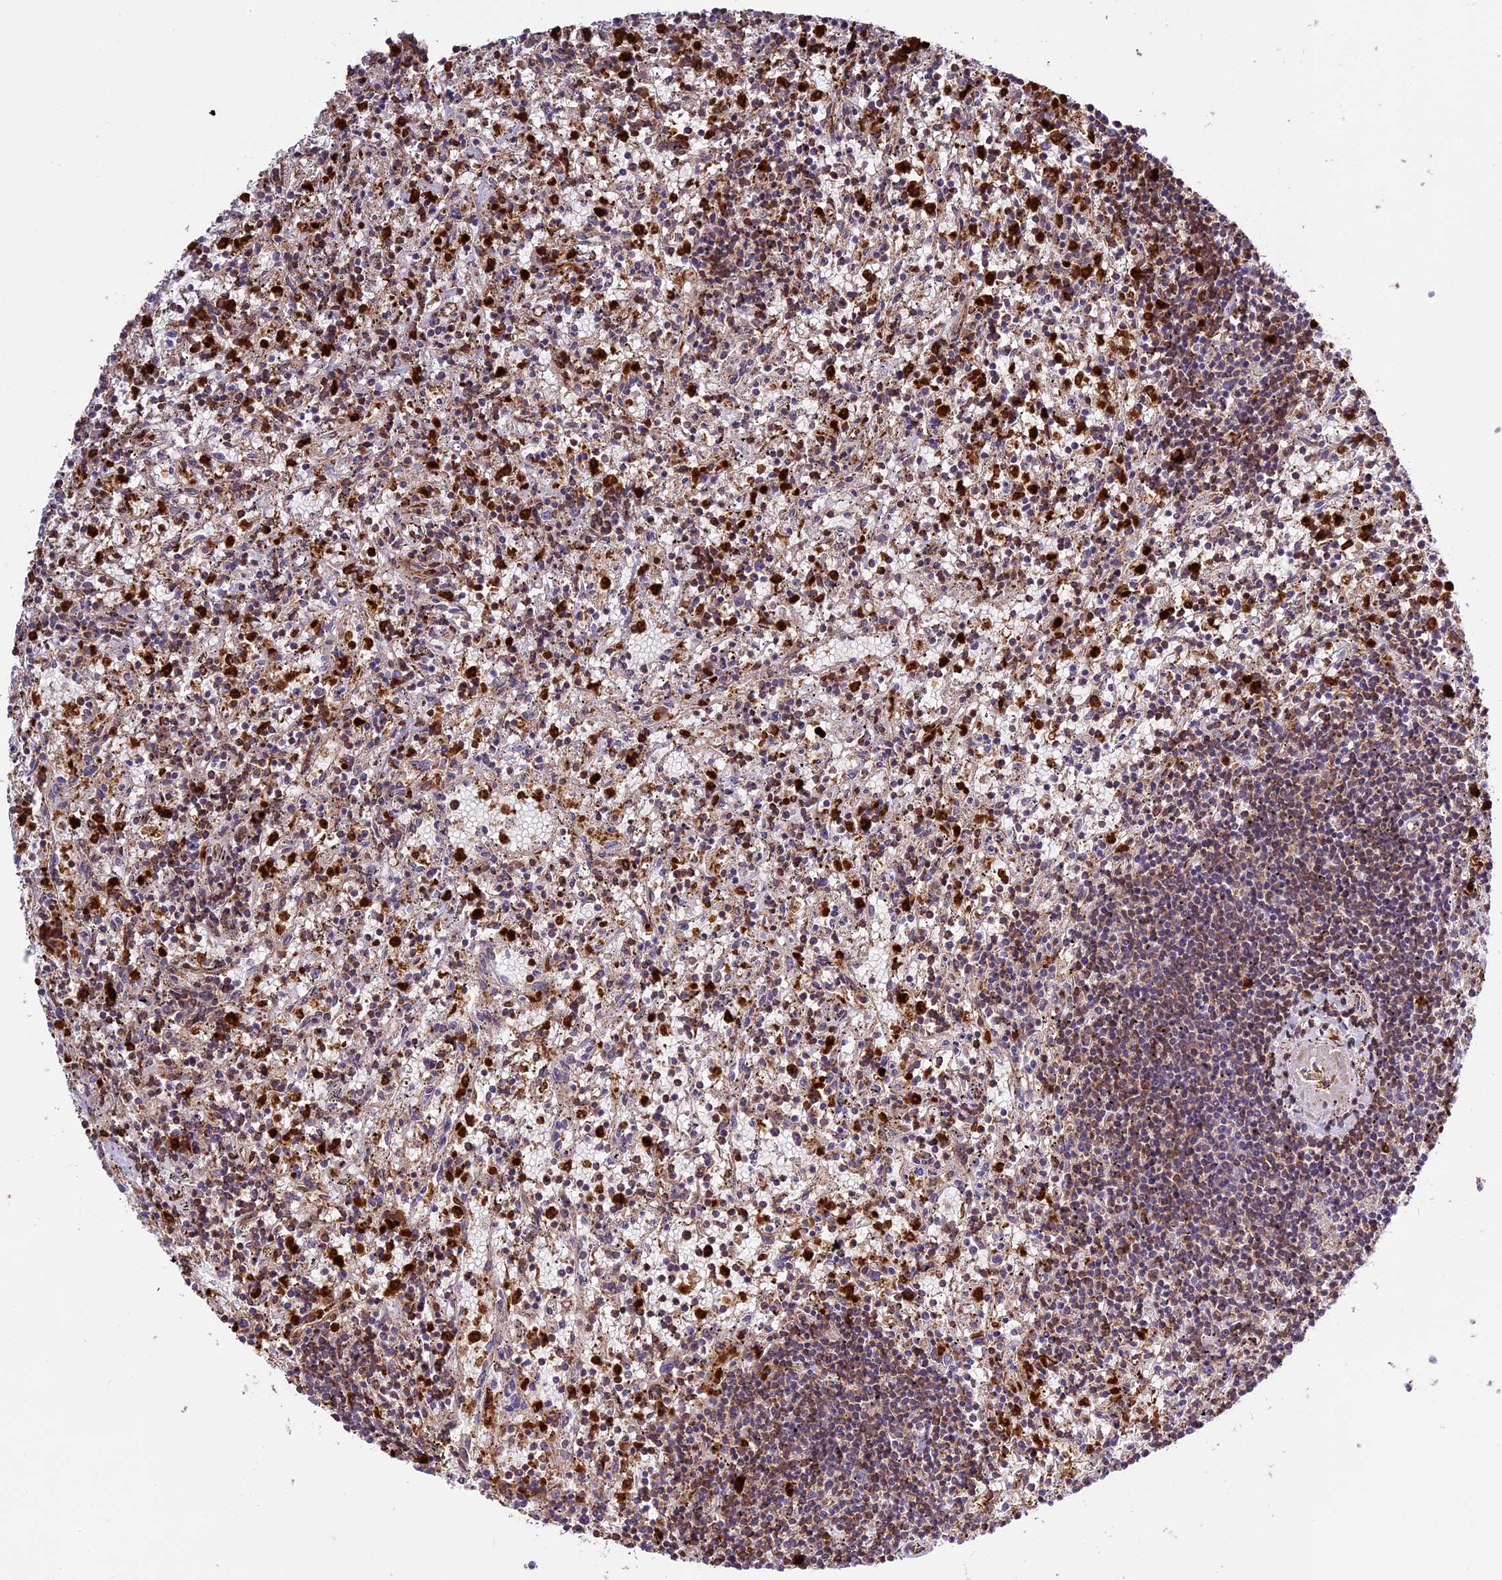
{"staining": {"intensity": "weak", "quantity": "25%-75%", "location": "cytoplasmic/membranous"}, "tissue": "lymphoma", "cell_type": "Tumor cells", "image_type": "cancer", "snomed": [{"axis": "morphology", "description": "Malignant lymphoma, non-Hodgkin's type, Low grade"}, {"axis": "topography", "description": "Spleen"}], "caption": "Human lymphoma stained with a brown dye demonstrates weak cytoplasmic/membranous positive expression in about 25%-75% of tumor cells.", "gene": "CD99L2", "patient": {"sex": "male", "age": 76}}